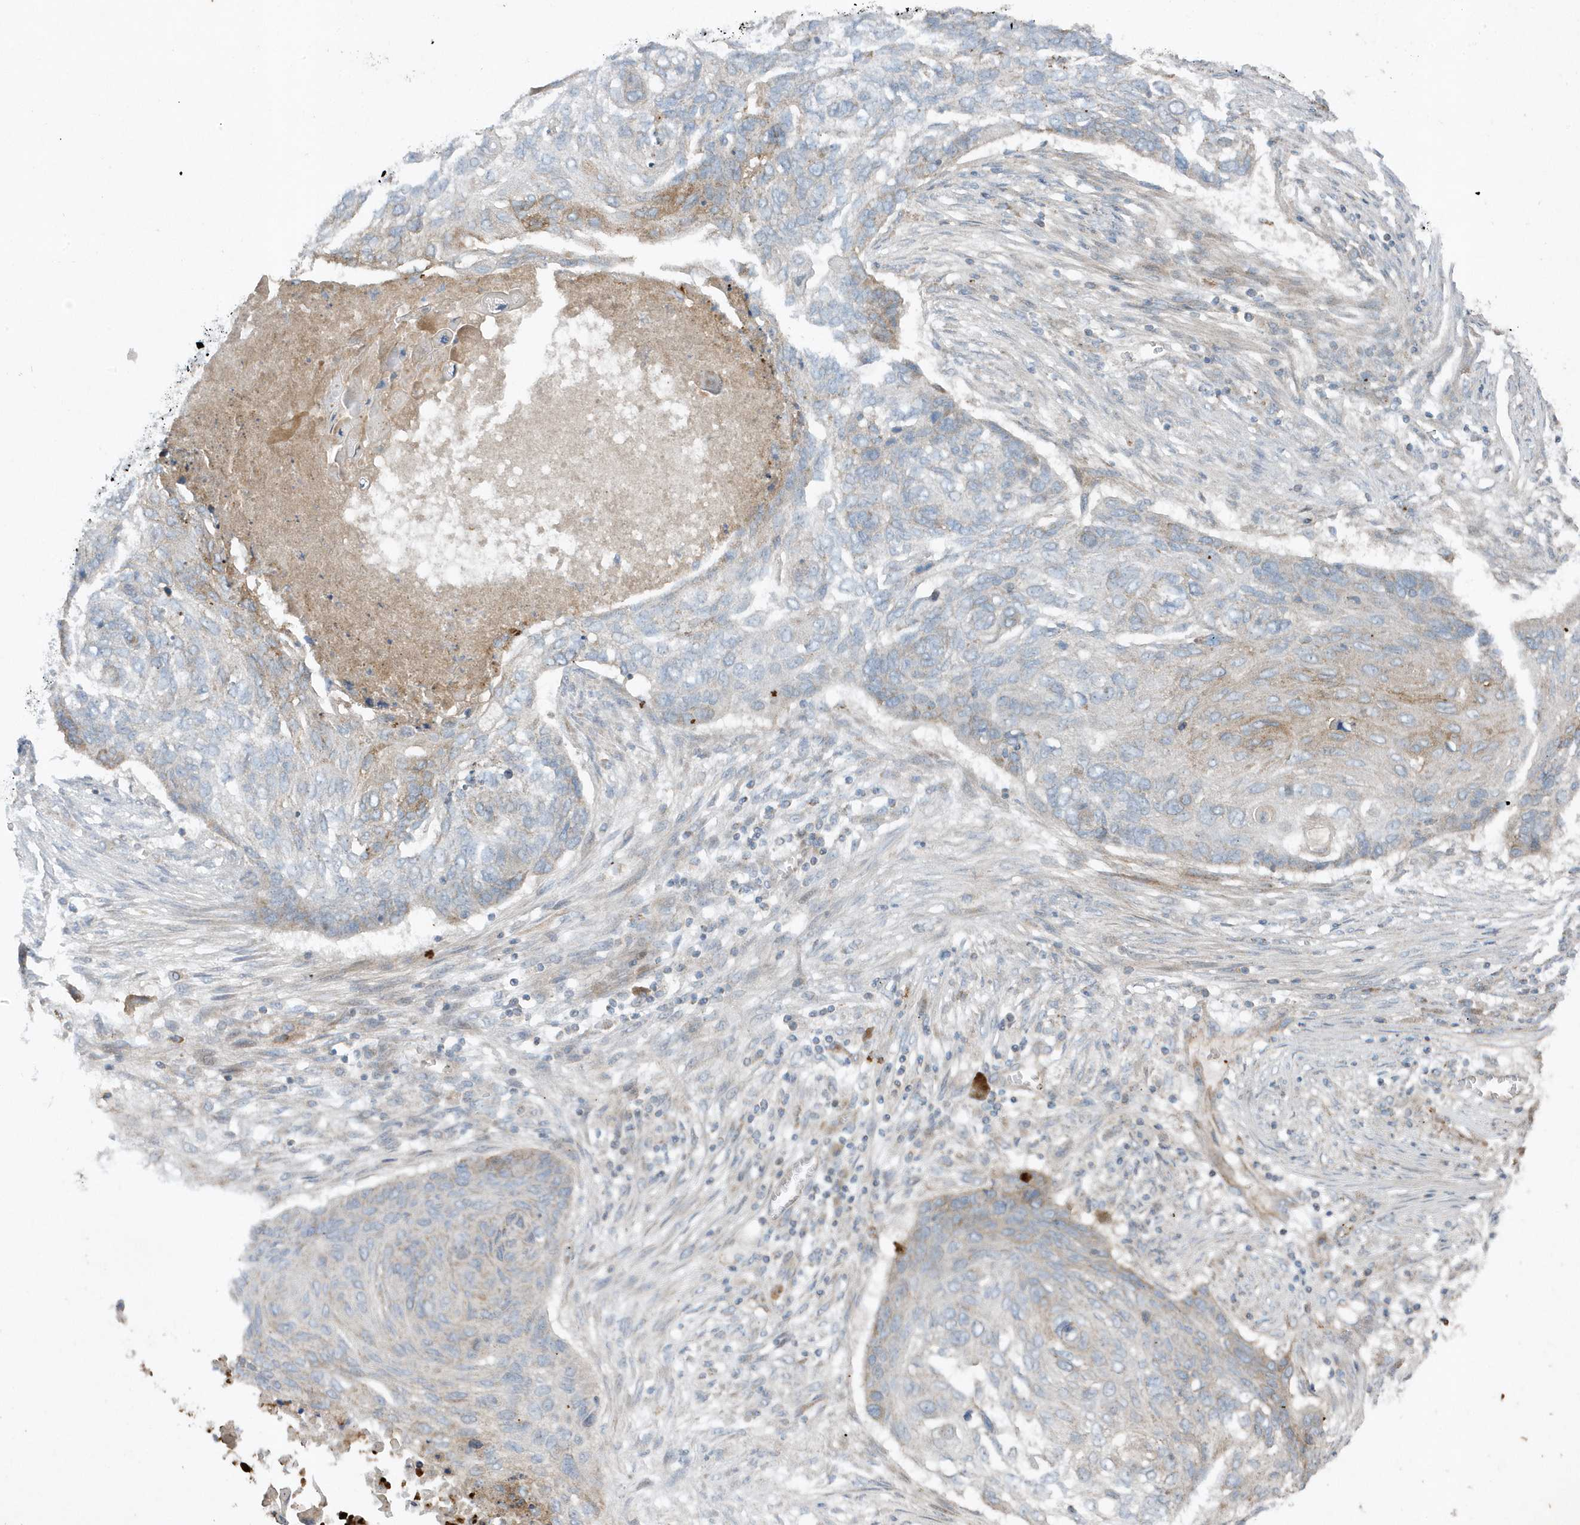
{"staining": {"intensity": "weak", "quantity": "<25%", "location": "cytoplasmic/membranous"}, "tissue": "lung cancer", "cell_type": "Tumor cells", "image_type": "cancer", "snomed": [{"axis": "morphology", "description": "Squamous cell carcinoma, NOS"}, {"axis": "topography", "description": "Lung"}], "caption": "The histopathology image demonstrates no staining of tumor cells in lung cancer.", "gene": "SLC38A2", "patient": {"sex": "female", "age": 63}}